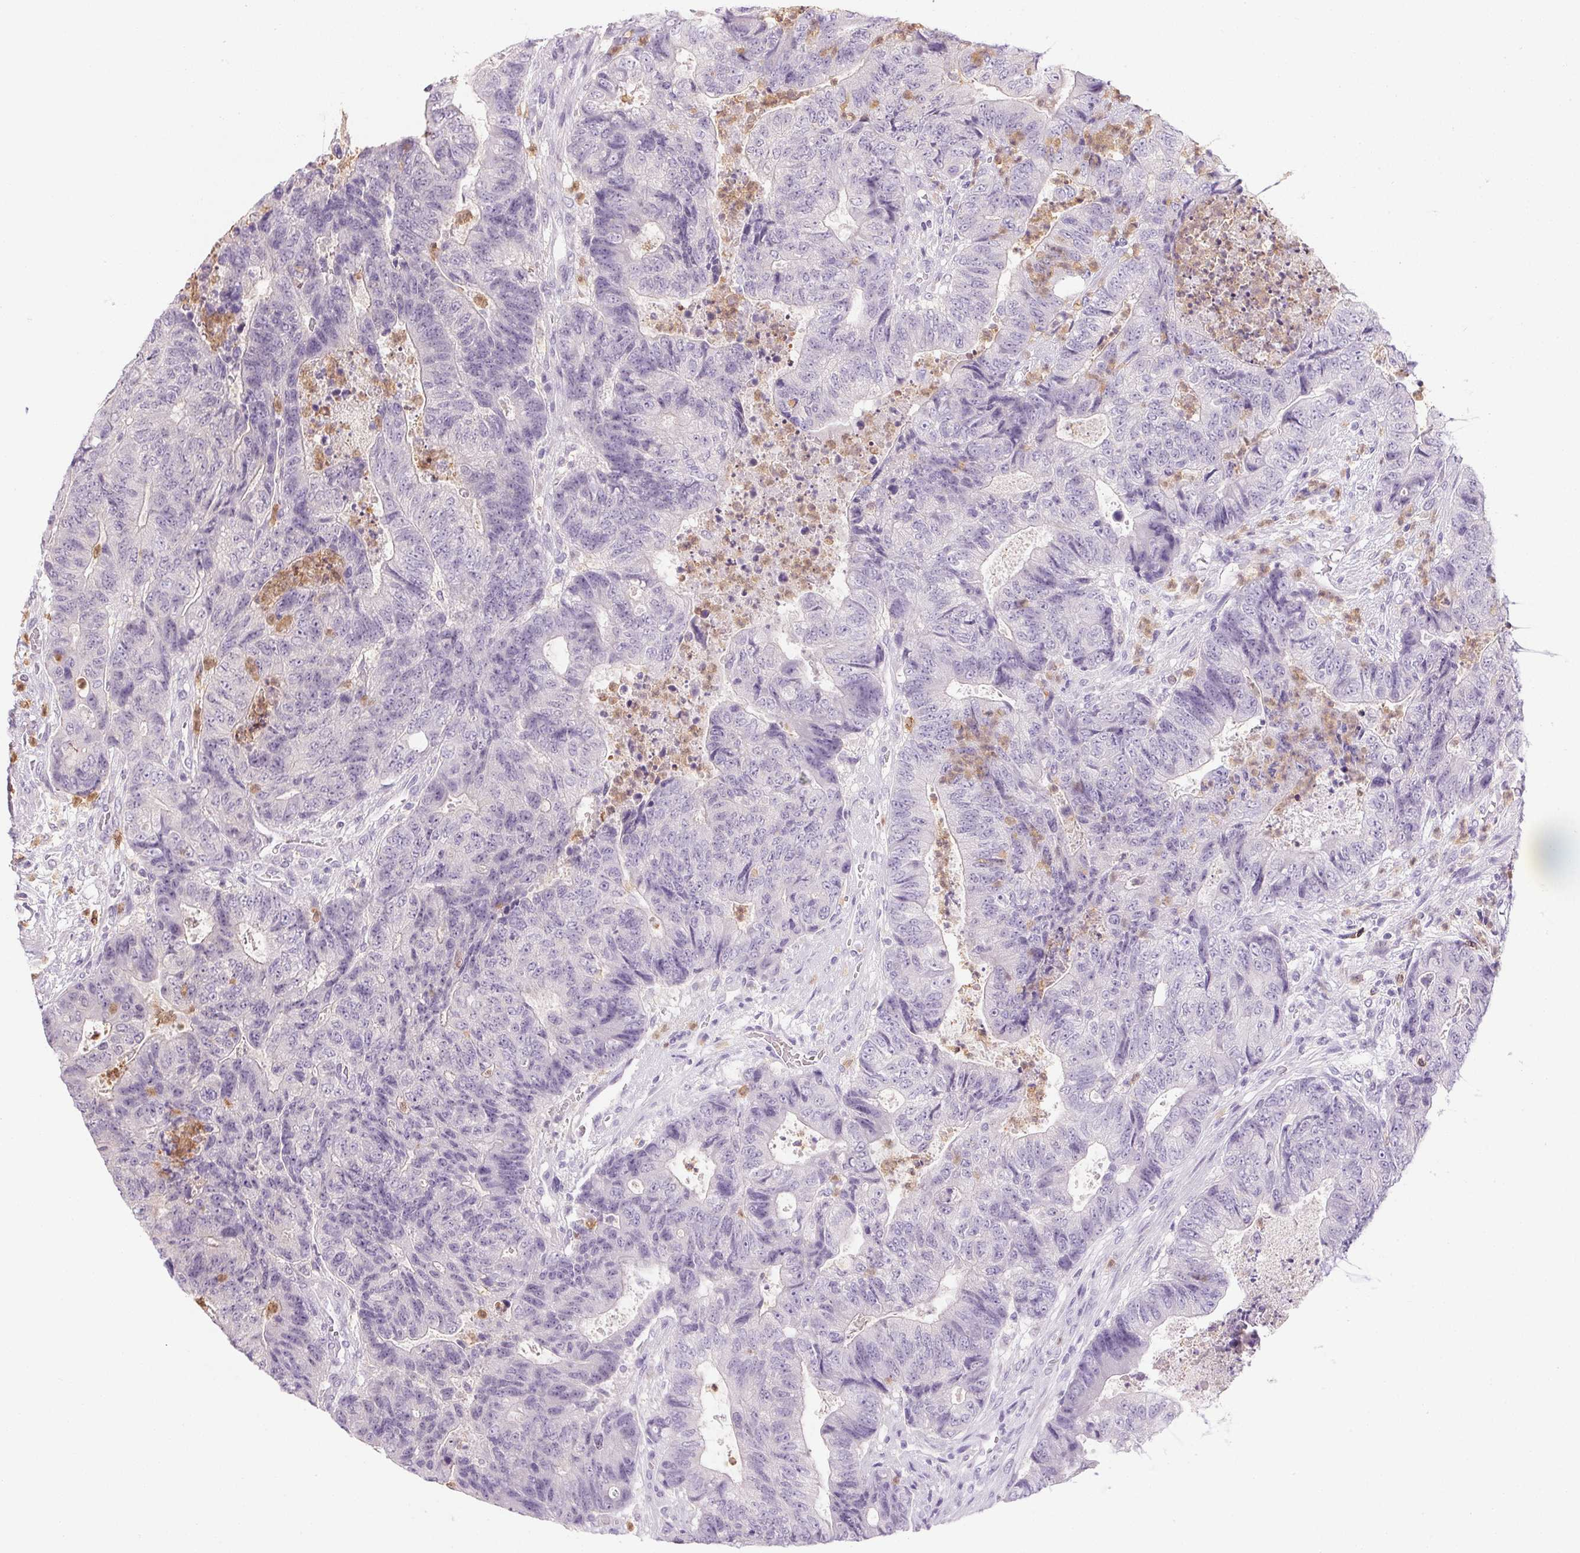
{"staining": {"intensity": "negative", "quantity": "none", "location": "none"}, "tissue": "colorectal cancer", "cell_type": "Tumor cells", "image_type": "cancer", "snomed": [{"axis": "morphology", "description": "Adenocarcinoma, NOS"}, {"axis": "topography", "description": "Colon"}], "caption": "A photomicrograph of colorectal adenocarcinoma stained for a protein demonstrates no brown staining in tumor cells.", "gene": "DNAJC5G", "patient": {"sex": "female", "age": 48}}